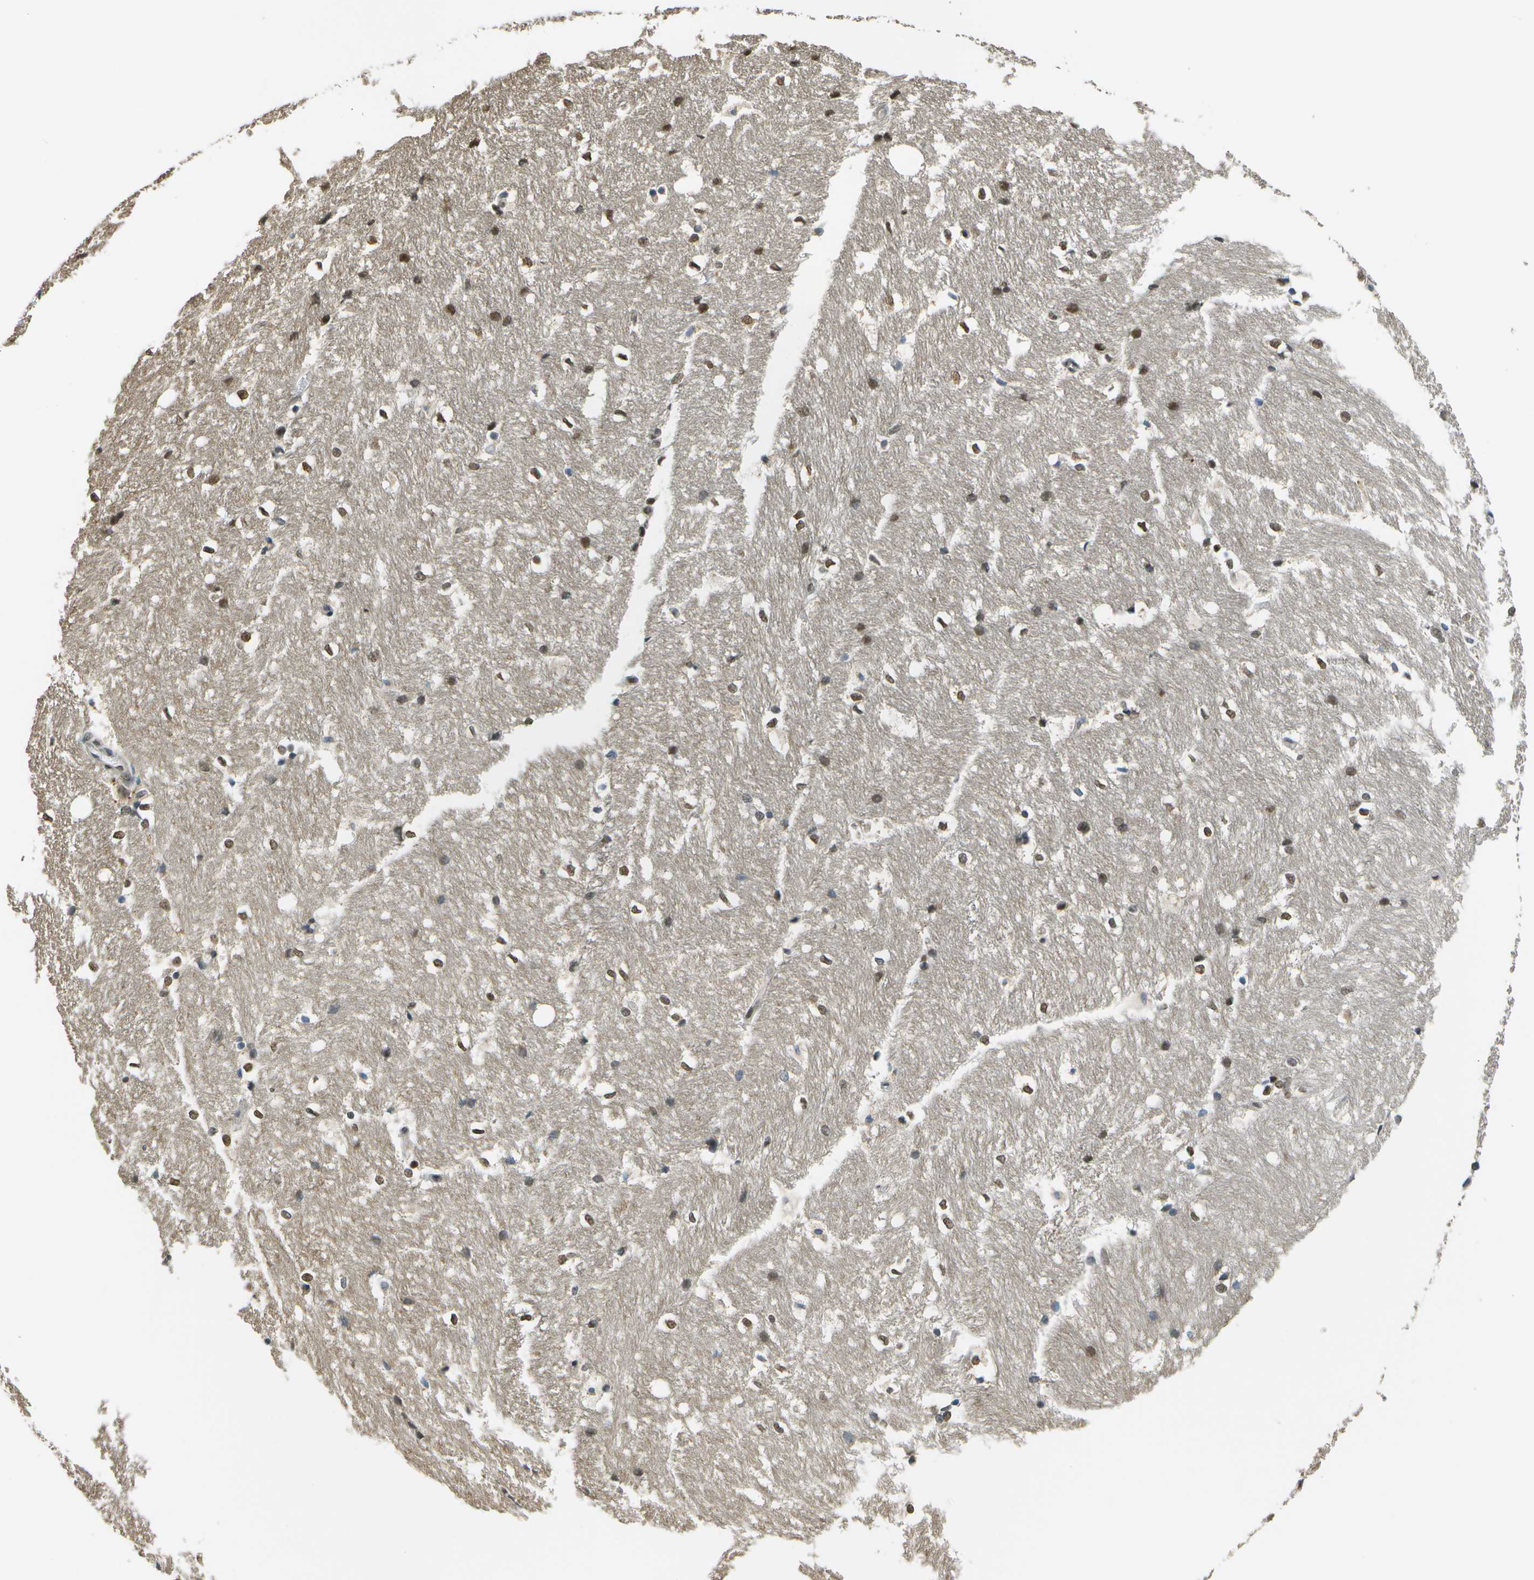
{"staining": {"intensity": "moderate", "quantity": "25%-75%", "location": "nuclear"}, "tissue": "hippocampus", "cell_type": "Glial cells", "image_type": "normal", "snomed": [{"axis": "morphology", "description": "Normal tissue, NOS"}, {"axis": "topography", "description": "Hippocampus"}], "caption": "Human hippocampus stained for a protein (brown) shows moderate nuclear positive expression in about 25%-75% of glial cells.", "gene": "ABL2", "patient": {"sex": "female", "age": 19}}